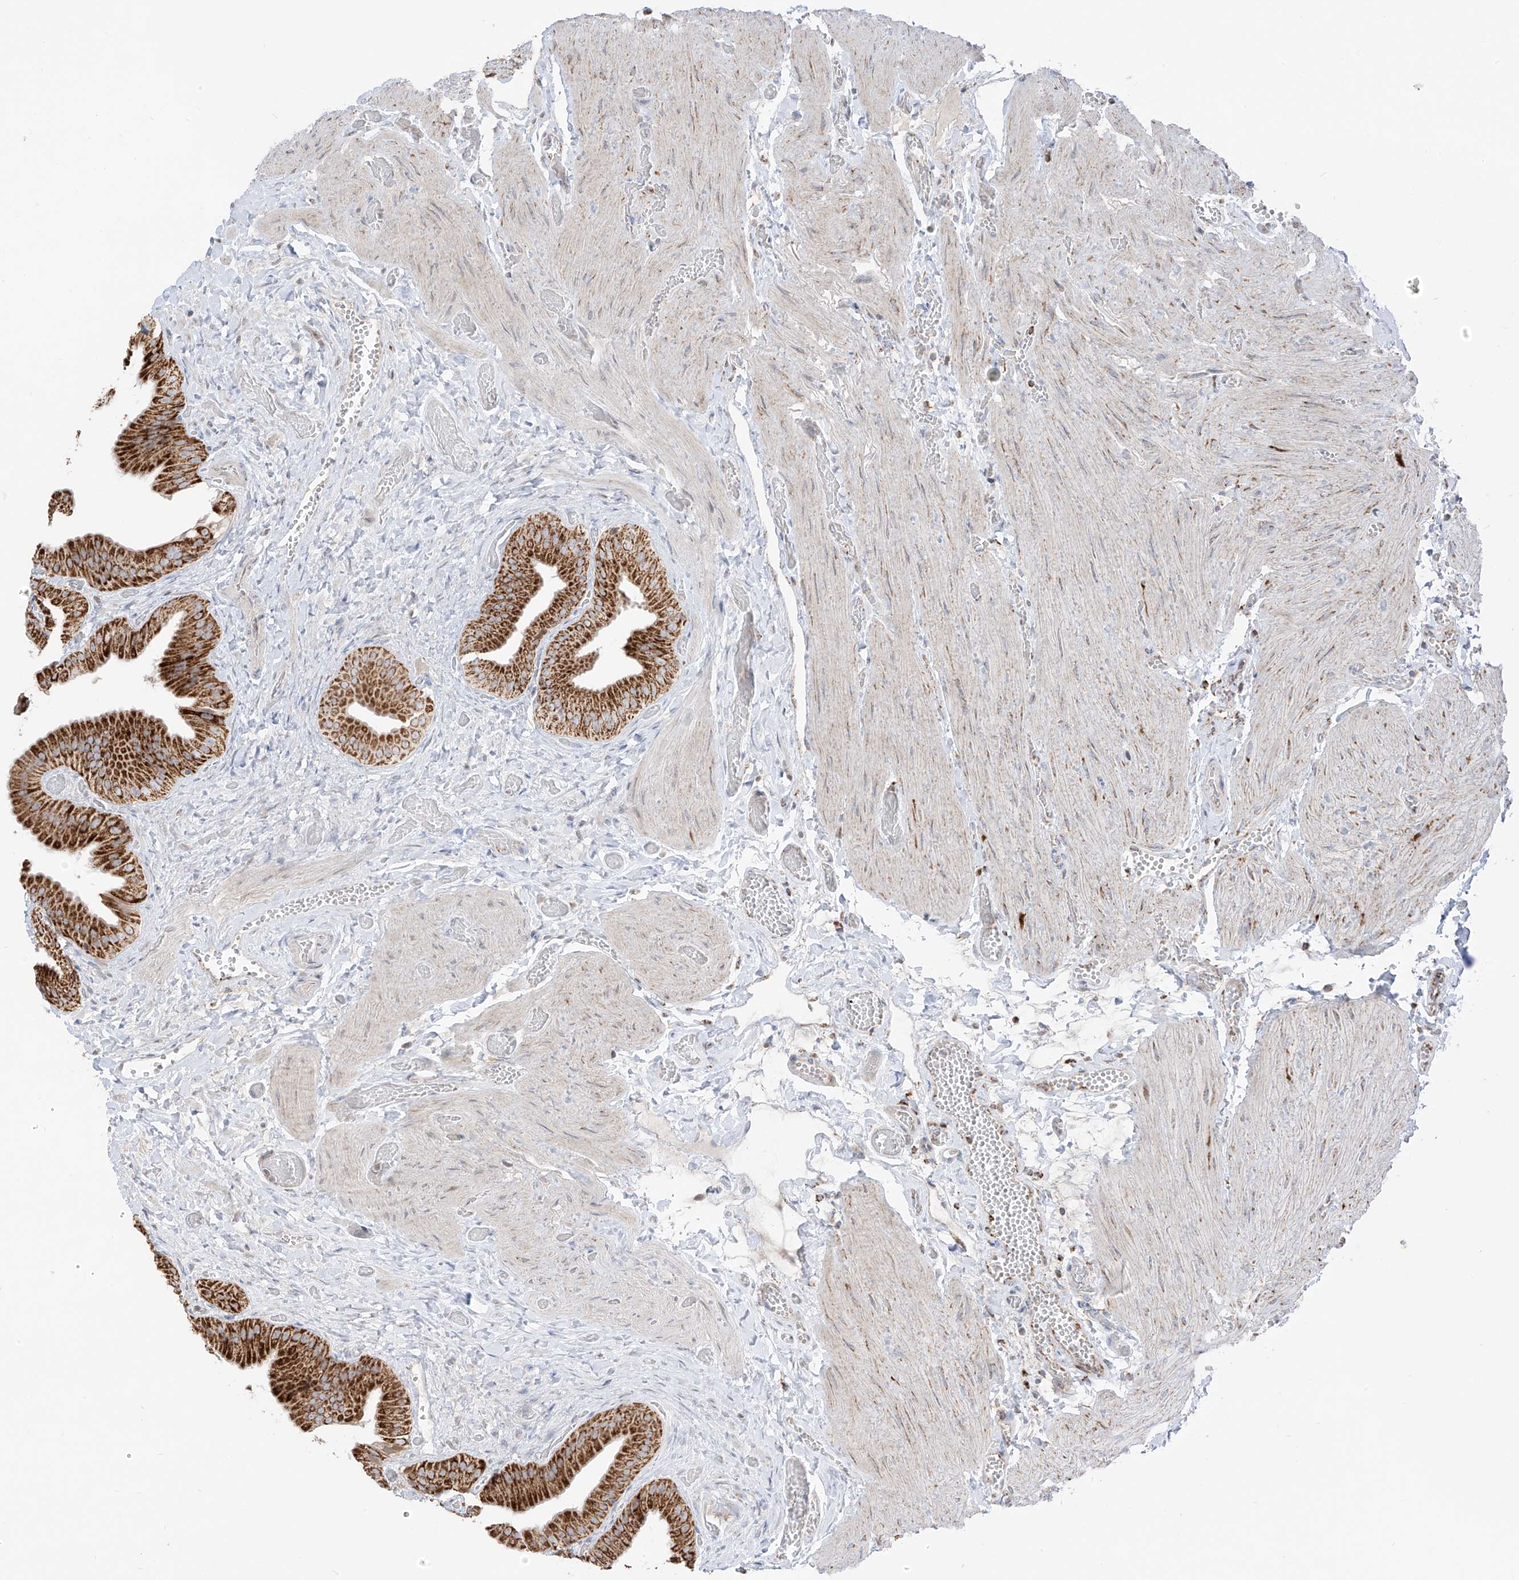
{"staining": {"intensity": "strong", "quantity": ">75%", "location": "cytoplasmic/membranous"}, "tissue": "gallbladder", "cell_type": "Glandular cells", "image_type": "normal", "snomed": [{"axis": "morphology", "description": "Normal tissue, NOS"}, {"axis": "topography", "description": "Gallbladder"}], "caption": "Protein expression analysis of normal gallbladder demonstrates strong cytoplasmic/membranous staining in about >75% of glandular cells. The staining is performed using DAB (3,3'-diaminobenzidine) brown chromogen to label protein expression. The nuclei are counter-stained blue using hematoxylin.", "gene": "ETHE1", "patient": {"sex": "female", "age": 64}}